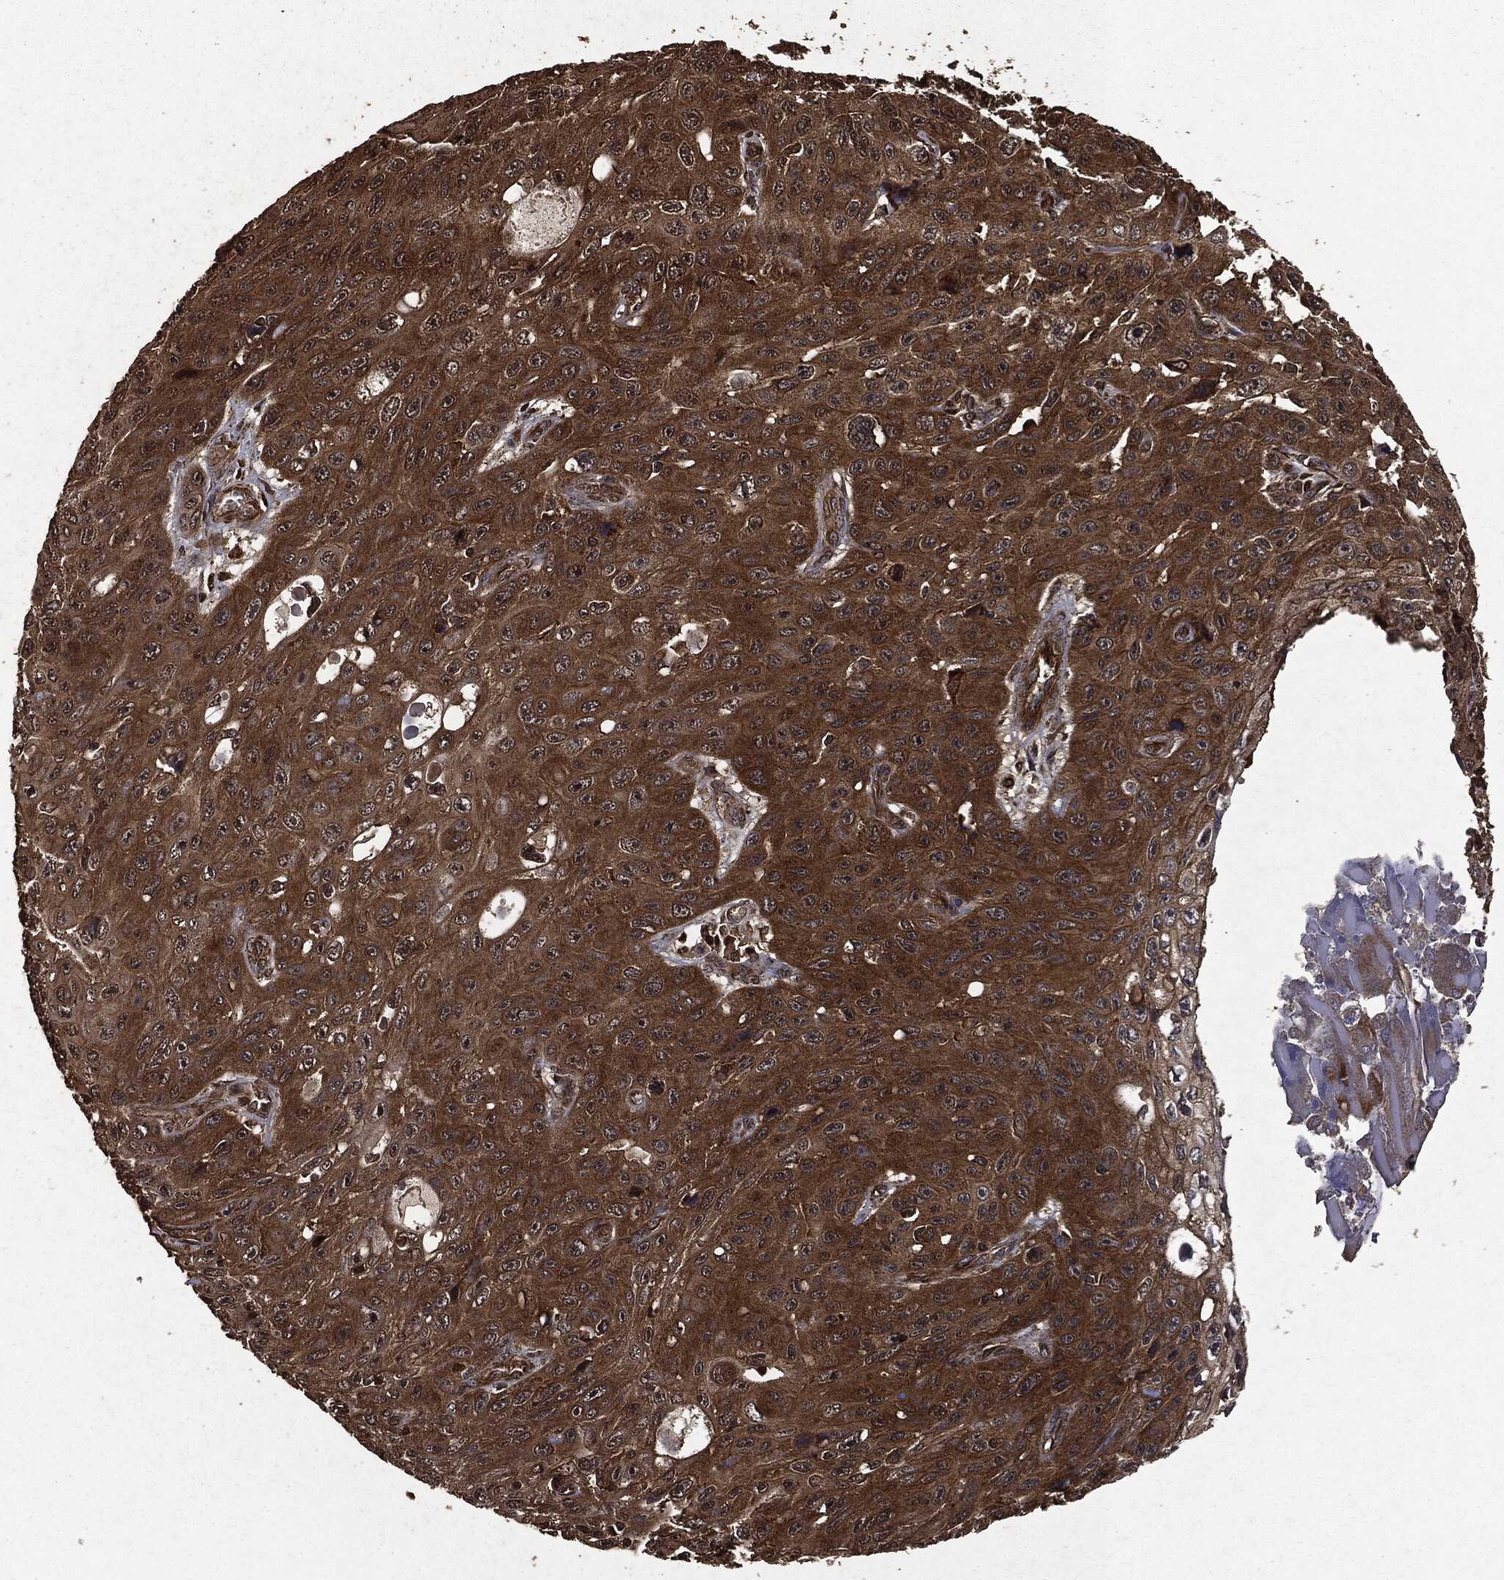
{"staining": {"intensity": "strong", "quantity": "25%-75%", "location": "cytoplasmic/membranous"}, "tissue": "skin cancer", "cell_type": "Tumor cells", "image_type": "cancer", "snomed": [{"axis": "morphology", "description": "Squamous cell carcinoma, NOS"}, {"axis": "topography", "description": "Skin"}], "caption": "Immunohistochemistry (IHC) micrograph of human skin squamous cell carcinoma stained for a protein (brown), which shows high levels of strong cytoplasmic/membranous positivity in approximately 25%-75% of tumor cells.", "gene": "HRAS", "patient": {"sex": "male", "age": 82}}